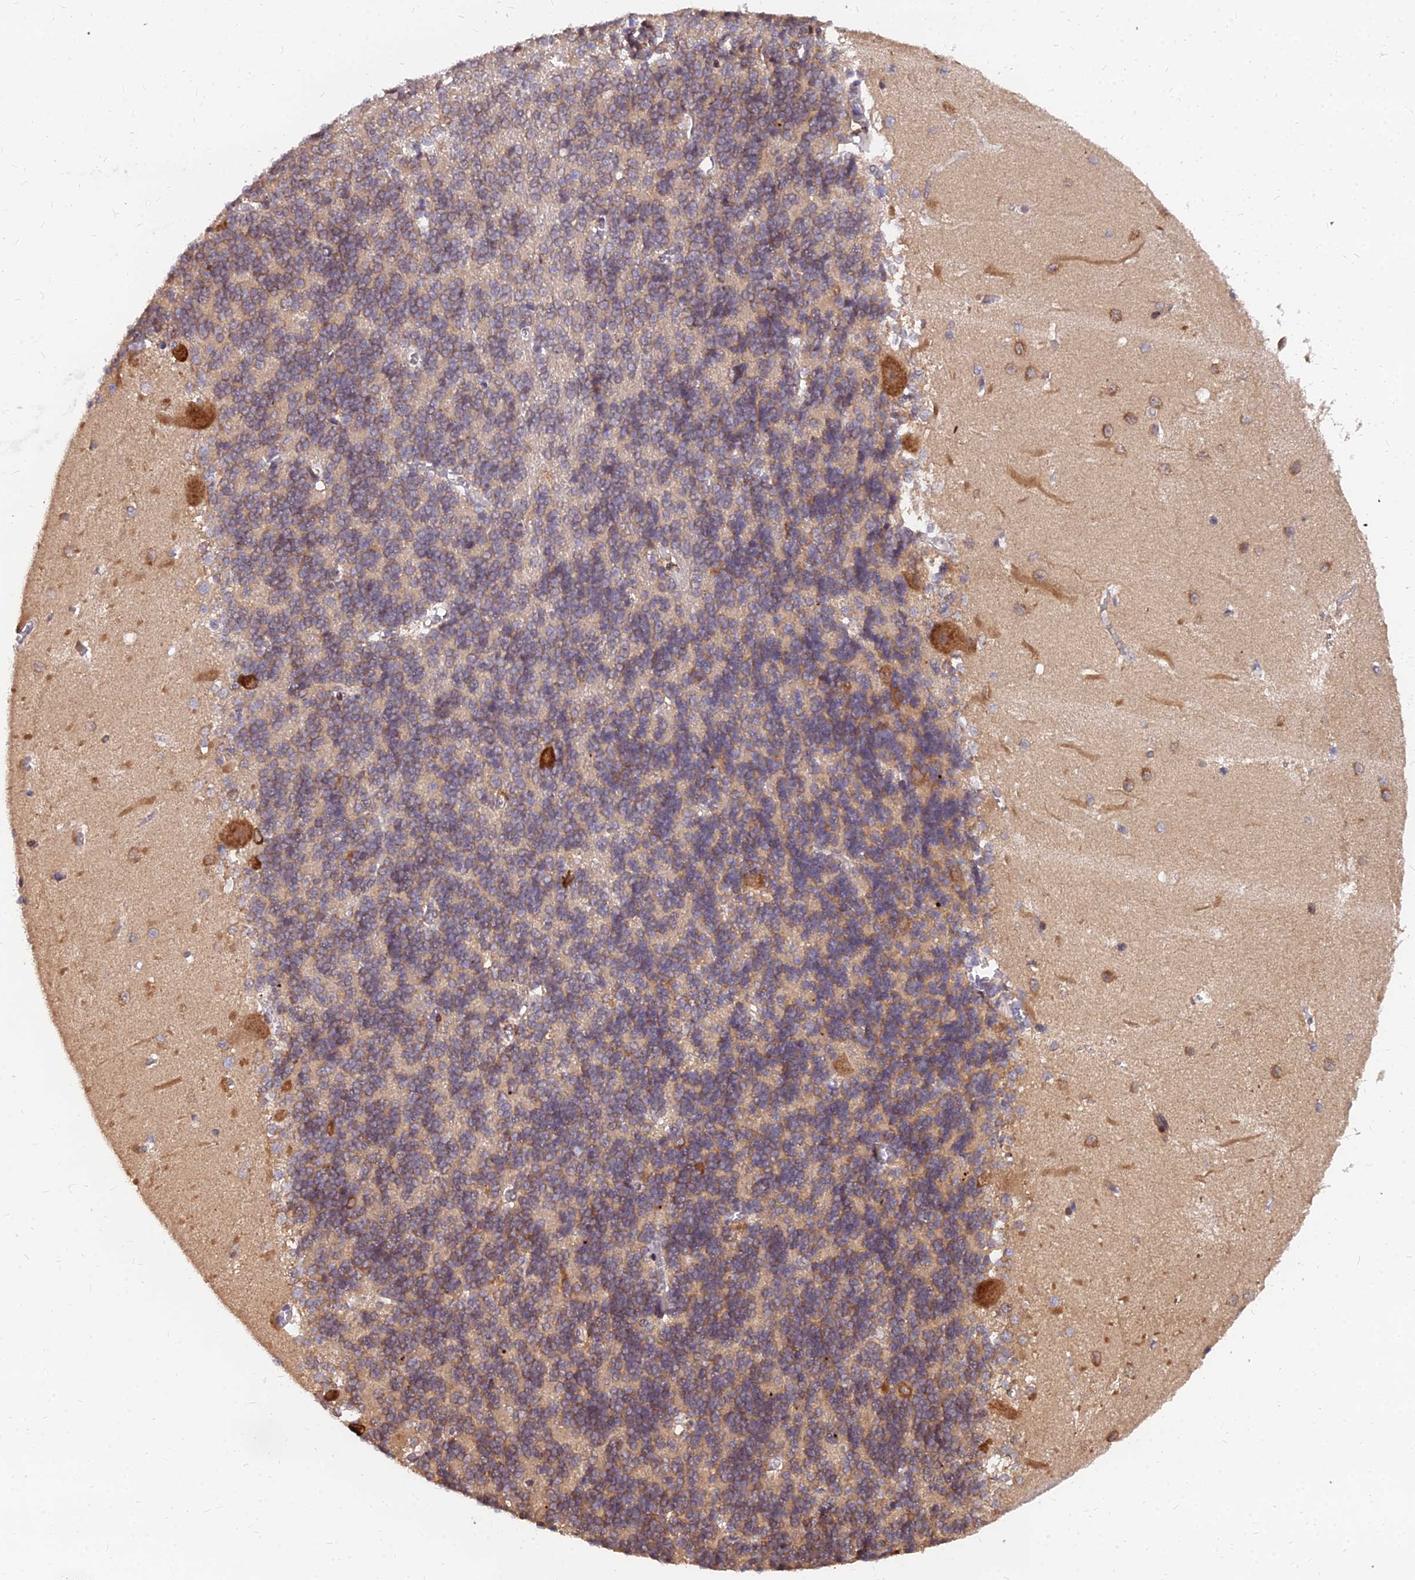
{"staining": {"intensity": "weak", "quantity": "25%-75%", "location": "cytoplasmic/membranous"}, "tissue": "cerebellum", "cell_type": "Cells in granular layer", "image_type": "normal", "snomed": [{"axis": "morphology", "description": "Normal tissue, NOS"}, {"axis": "topography", "description": "Cerebellum"}], "caption": "A low amount of weak cytoplasmic/membranous staining is present in about 25%-75% of cells in granular layer in benign cerebellum. Ihc stains the protein of interest in brown and the nuclei are stained blue.", "gene": "CCT6A", "patient": {"sex": "male", "age": 37}}